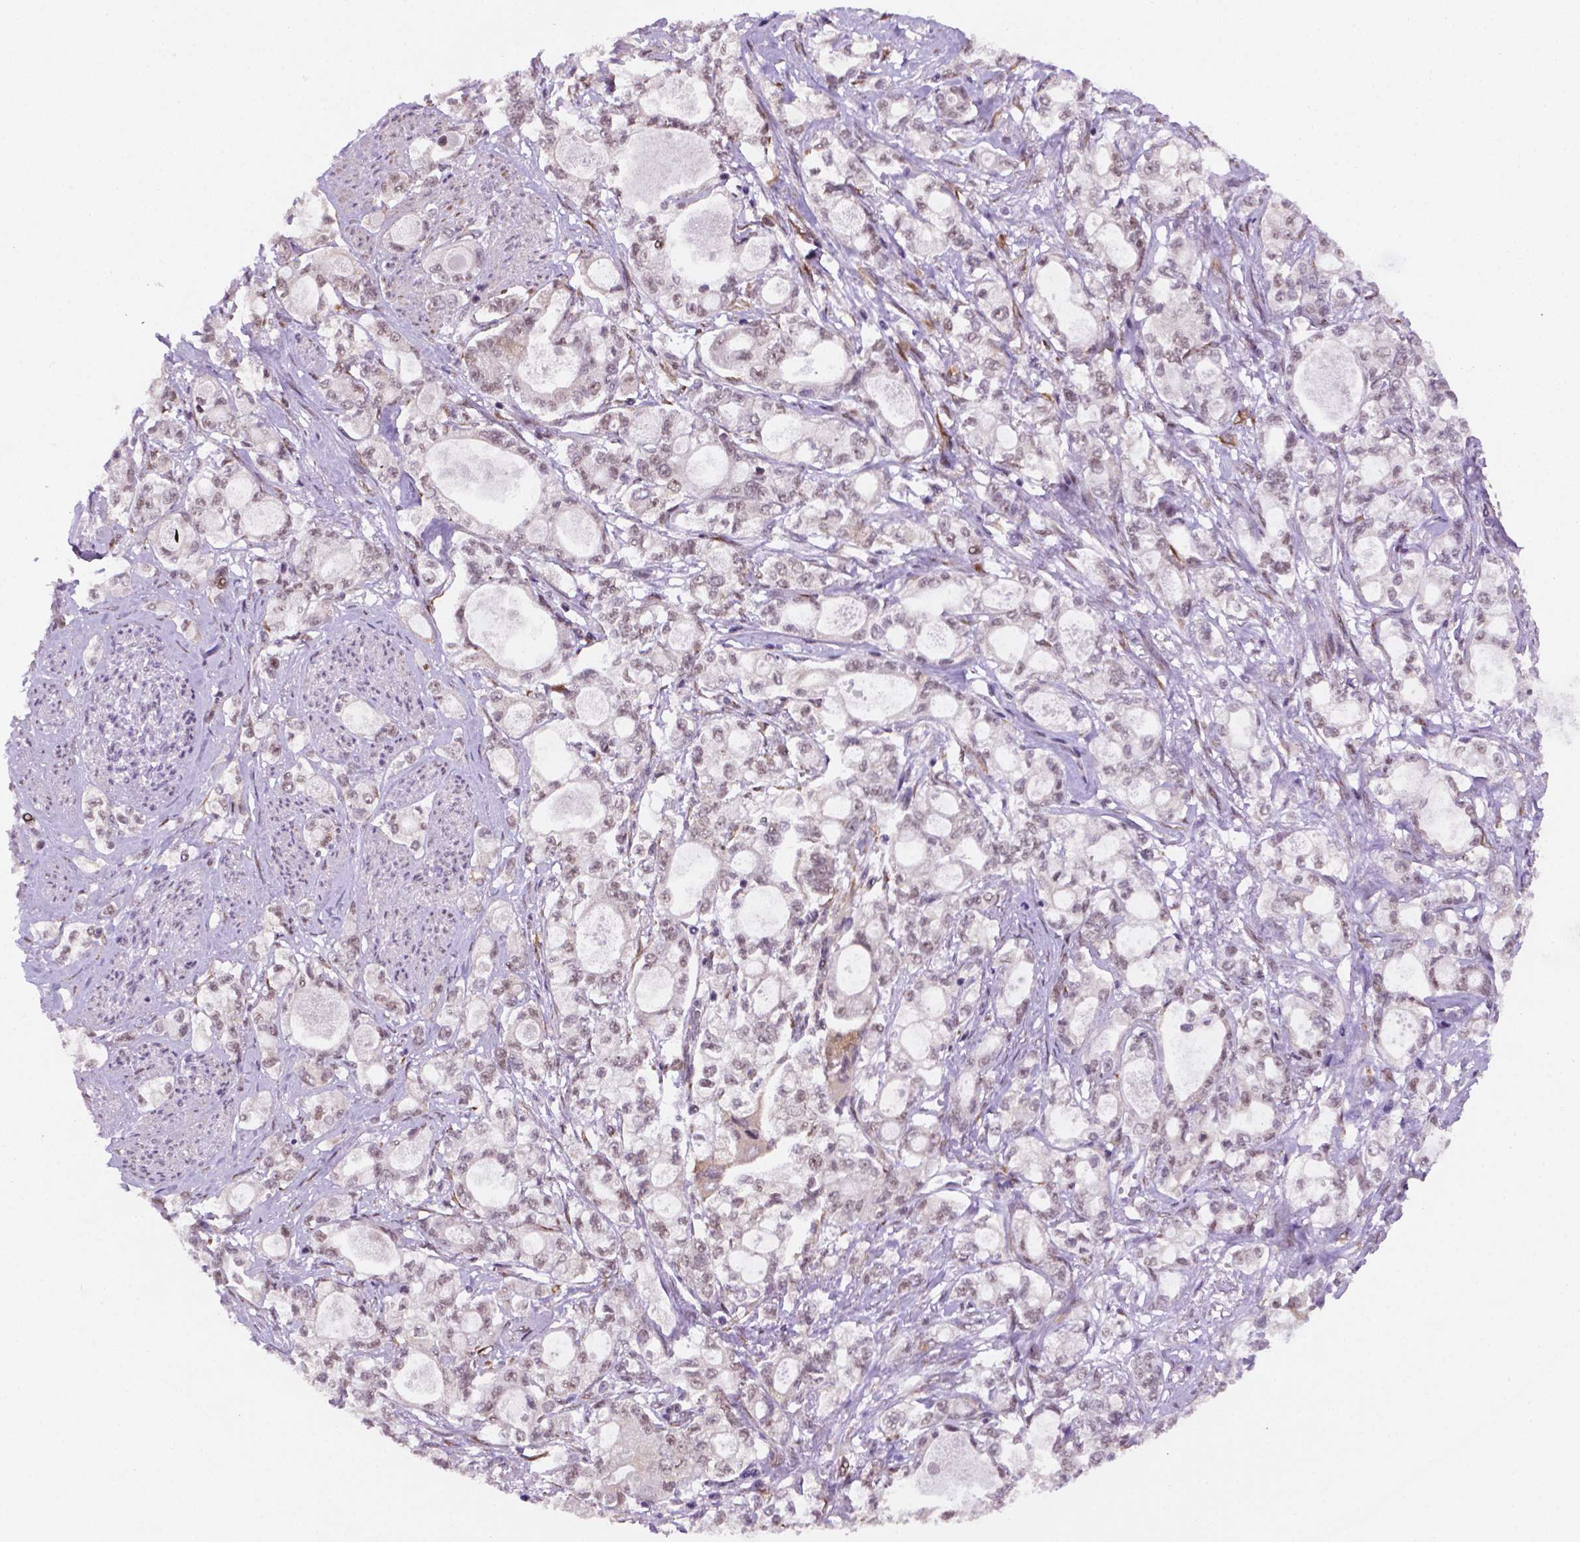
{"staining": {"intensity": "negative", "quantity": "none", "location": "none"}, "tissue": "stomach cancer", "cell_type": "Tumor cells", "image_type": "cancer", "snomed": [{"axis": "morphology", "description": "Adenocarcinoma, NOS"}, {"axis": "topography", "description": "Stomach"}], "caption": "This is an immunohistochemistry (IHC) photomicrograph of stomach adenocarcinoma. There is no expression in tumor cells.", "gene": "FNIP1", "patient": {"sex": "male", "age": 63}}